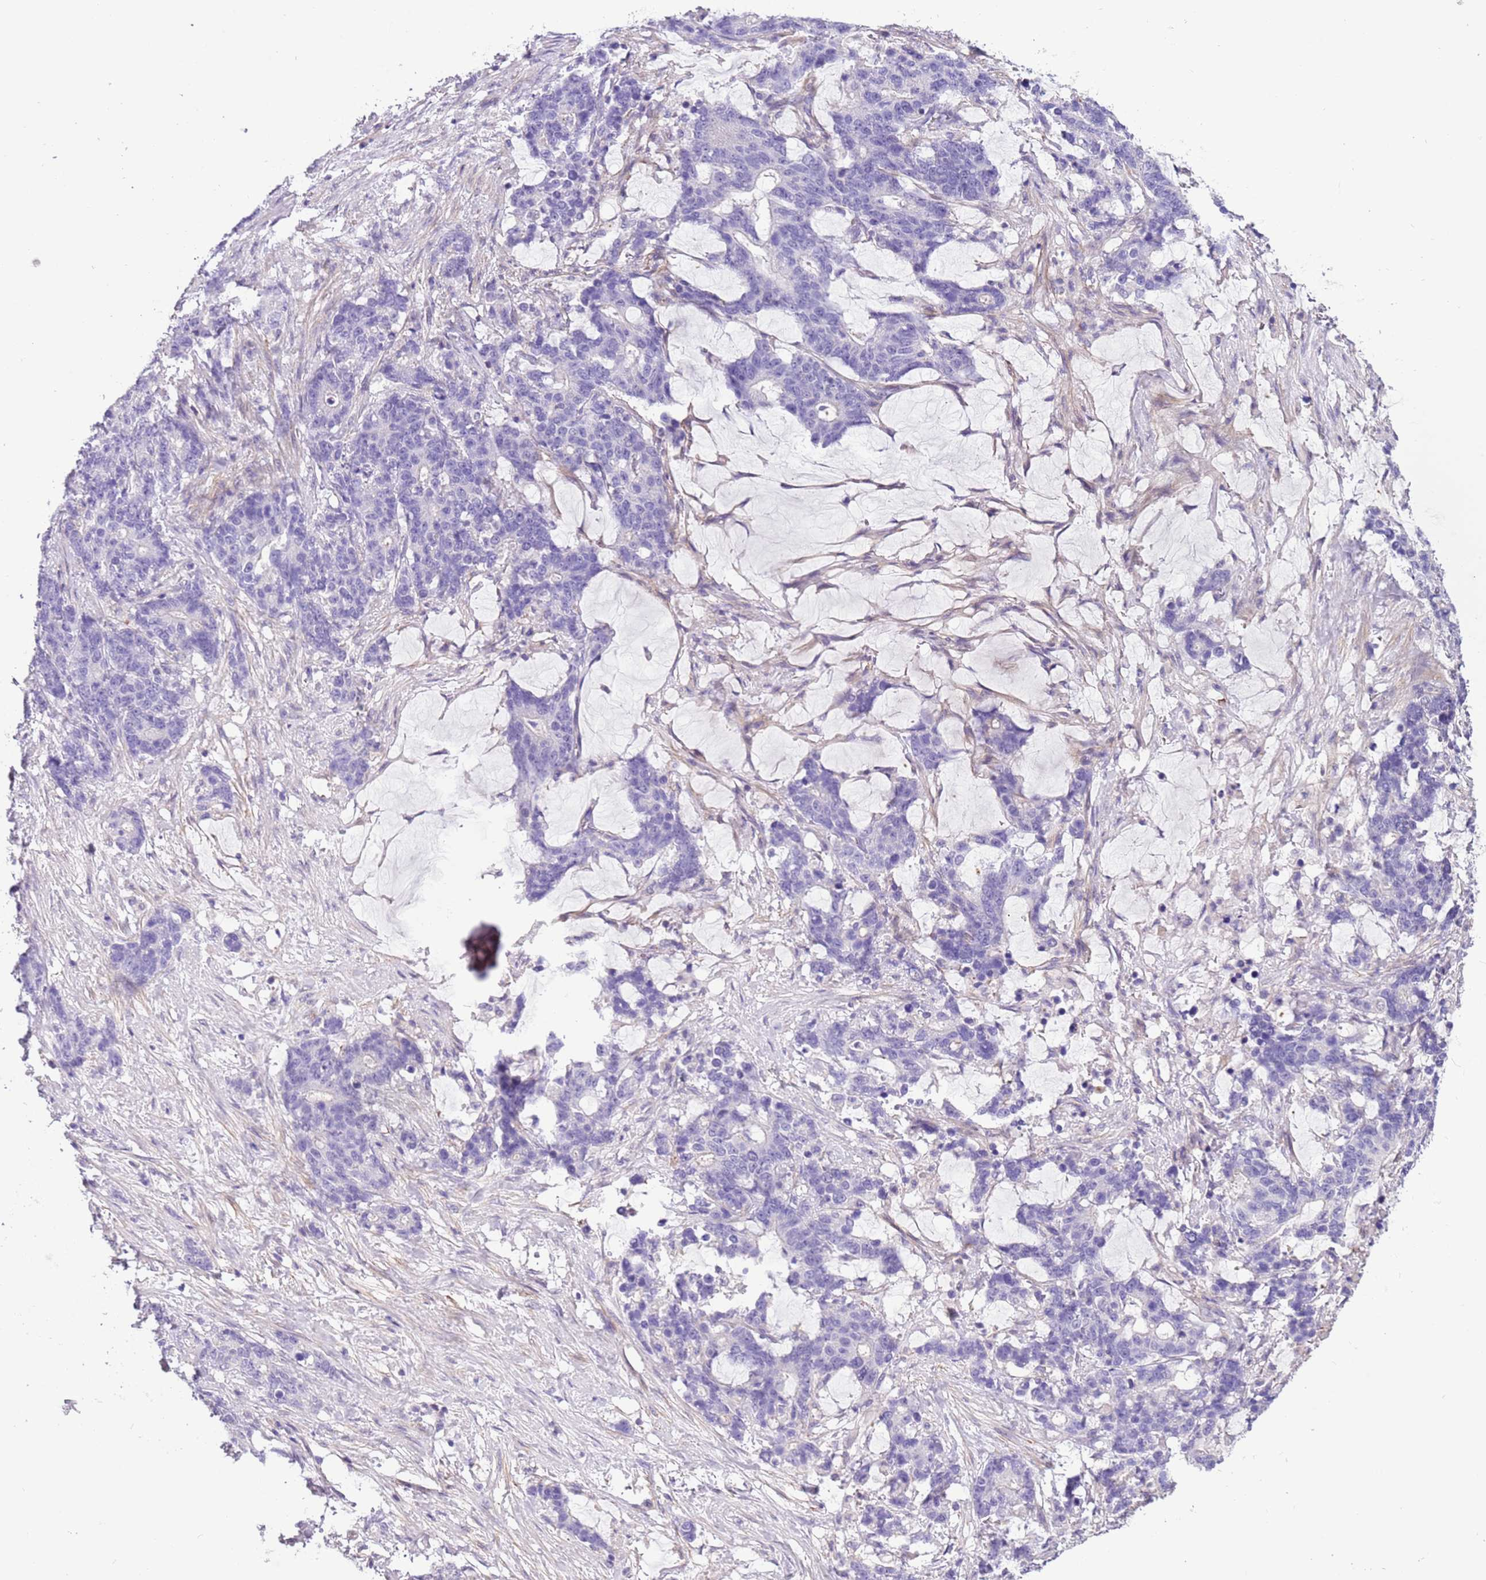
{"staining": {"intensity": "negative", "quantity": "none", "location": "none"}, "tissue": "stomach cancer", "cell_type": "Tumor cells", "image_type": "cancer", "snomed": [{"axis": "morphology", "description": "Normal tissue, NOS"}, {"axis": "morphology", "description": "Adenocarcinoma, NOS"}, {"axis": "topography", "description": "Stomach"}], "caption": "Protein analysis of stomach adenocarcinoma displays no significant staining in tumor cells.", "gene": "PCGF2", "patient": {"sex": "female", "age": 64}}